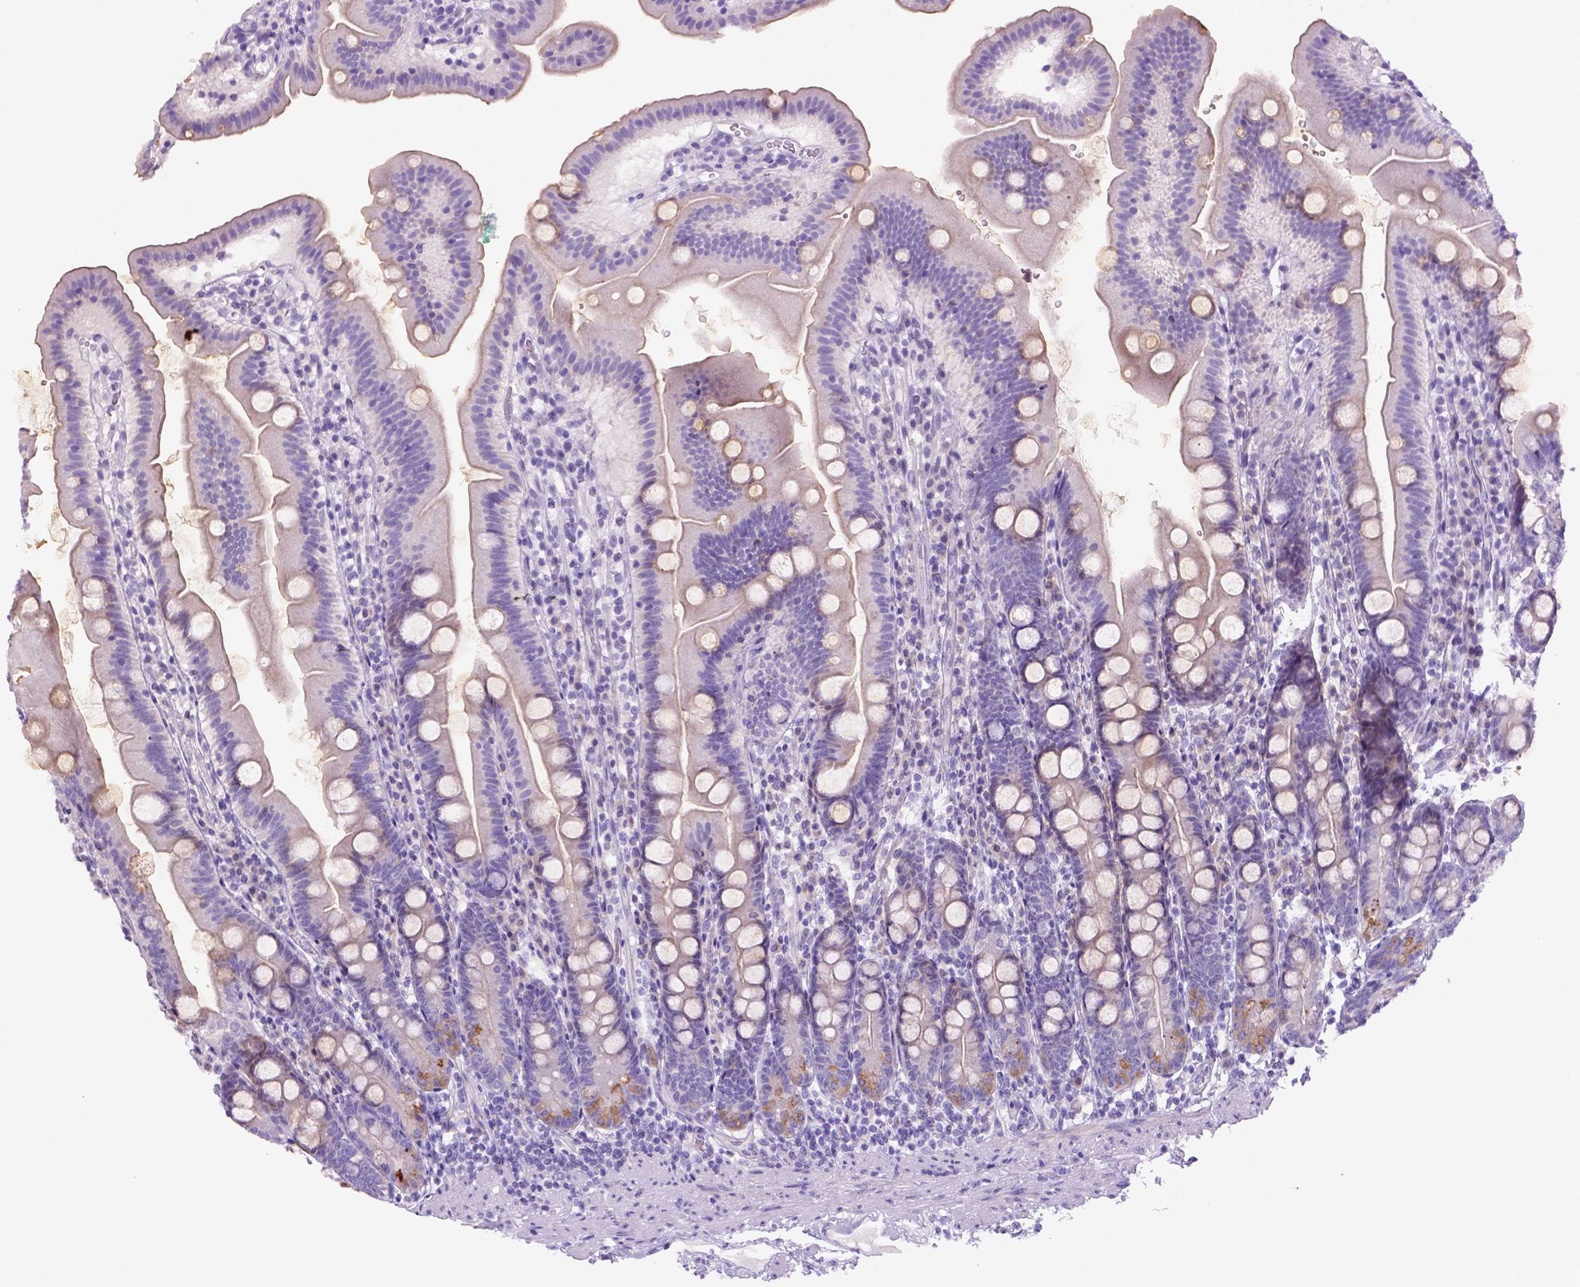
{"staining": {"intensity": "moderate", "quantity": "25%-75%", "location": "cytoplasmic/membranous"}, "tissue": "duodenum", "cell_type": "Glandular cells", "image_type": "normal", "snomed": [{"axis": "morphology", "description": "Normal tissue, NOS"}, {"axis": "topography", "description": "Duodenum"}], "caption": "Protein analysis of normal duodenum reveals moderate cytoplasmic/membranous staining in approximately 25%-75% of glandular cells.", "gene": "DNAH11", "patient": {"sex": "female", "age": 67}}